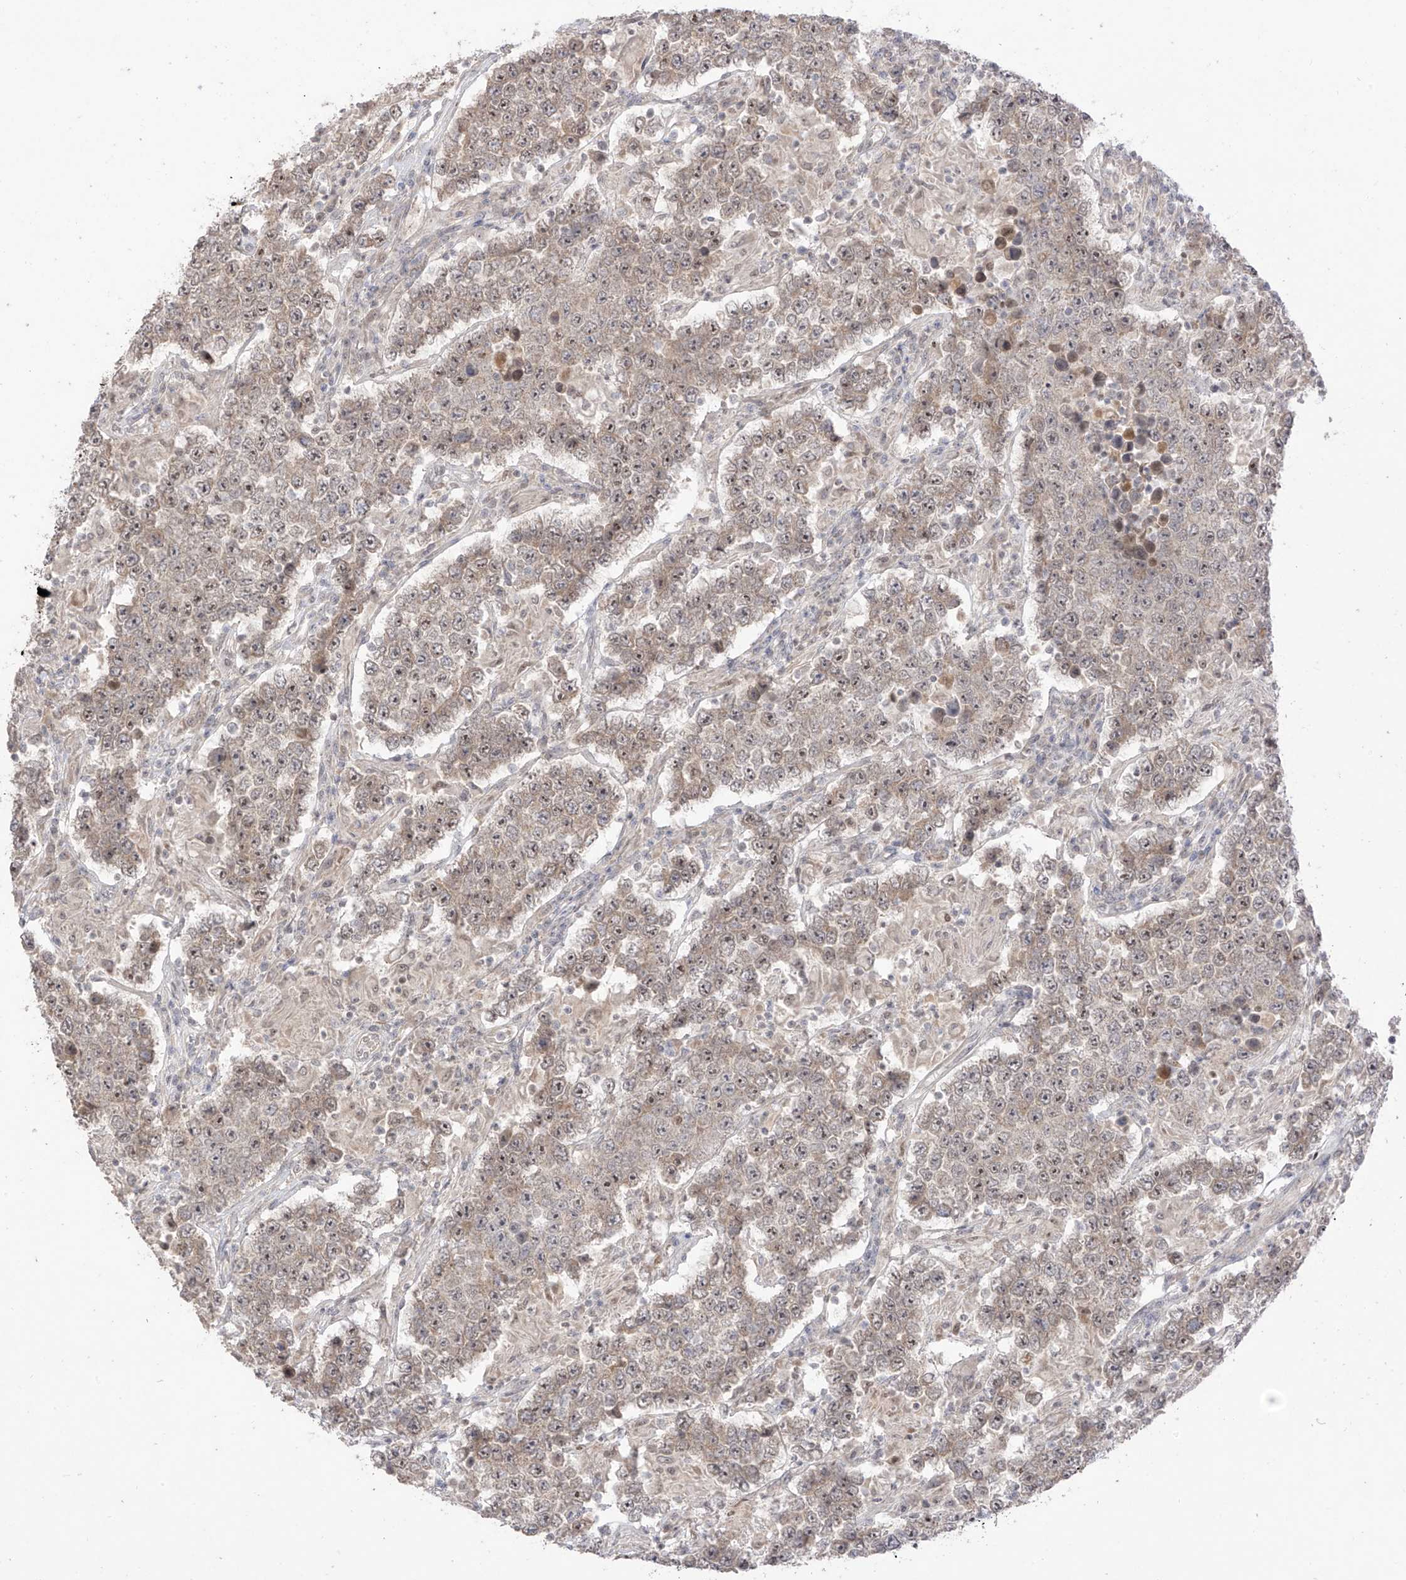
{"staining": {"intensity": "weak", "quantity": ">75%", "location": "nuclear"}, "tissue": "testis cancer", "cell_type": "Tumor cells", "image_type": "cancer", "snomed": [{"axis": "morphology", "description": "Normal tissue, NOS"}, {"axis": "morphology", "description": "Urothelial carcinoma, High grade"}, {"axis": "morphology", "description": "Seminoma, NOS"}, {"axis": "morphology", "description": "Carcinoma, Embryonal, NOS"}, {"axis": "topography", "description": "Urinary bladder"}, {"axis": "topography", "description": "Testis"}], "caption": "Human testis cancer (urothelial carcinoma (high-grade)) stained with a brown dye exhibits weak nuclear positive expression in approximately >75% of tumor cells.", "gene": "OGT", "patient": {"sex": "male", "age": 41}}